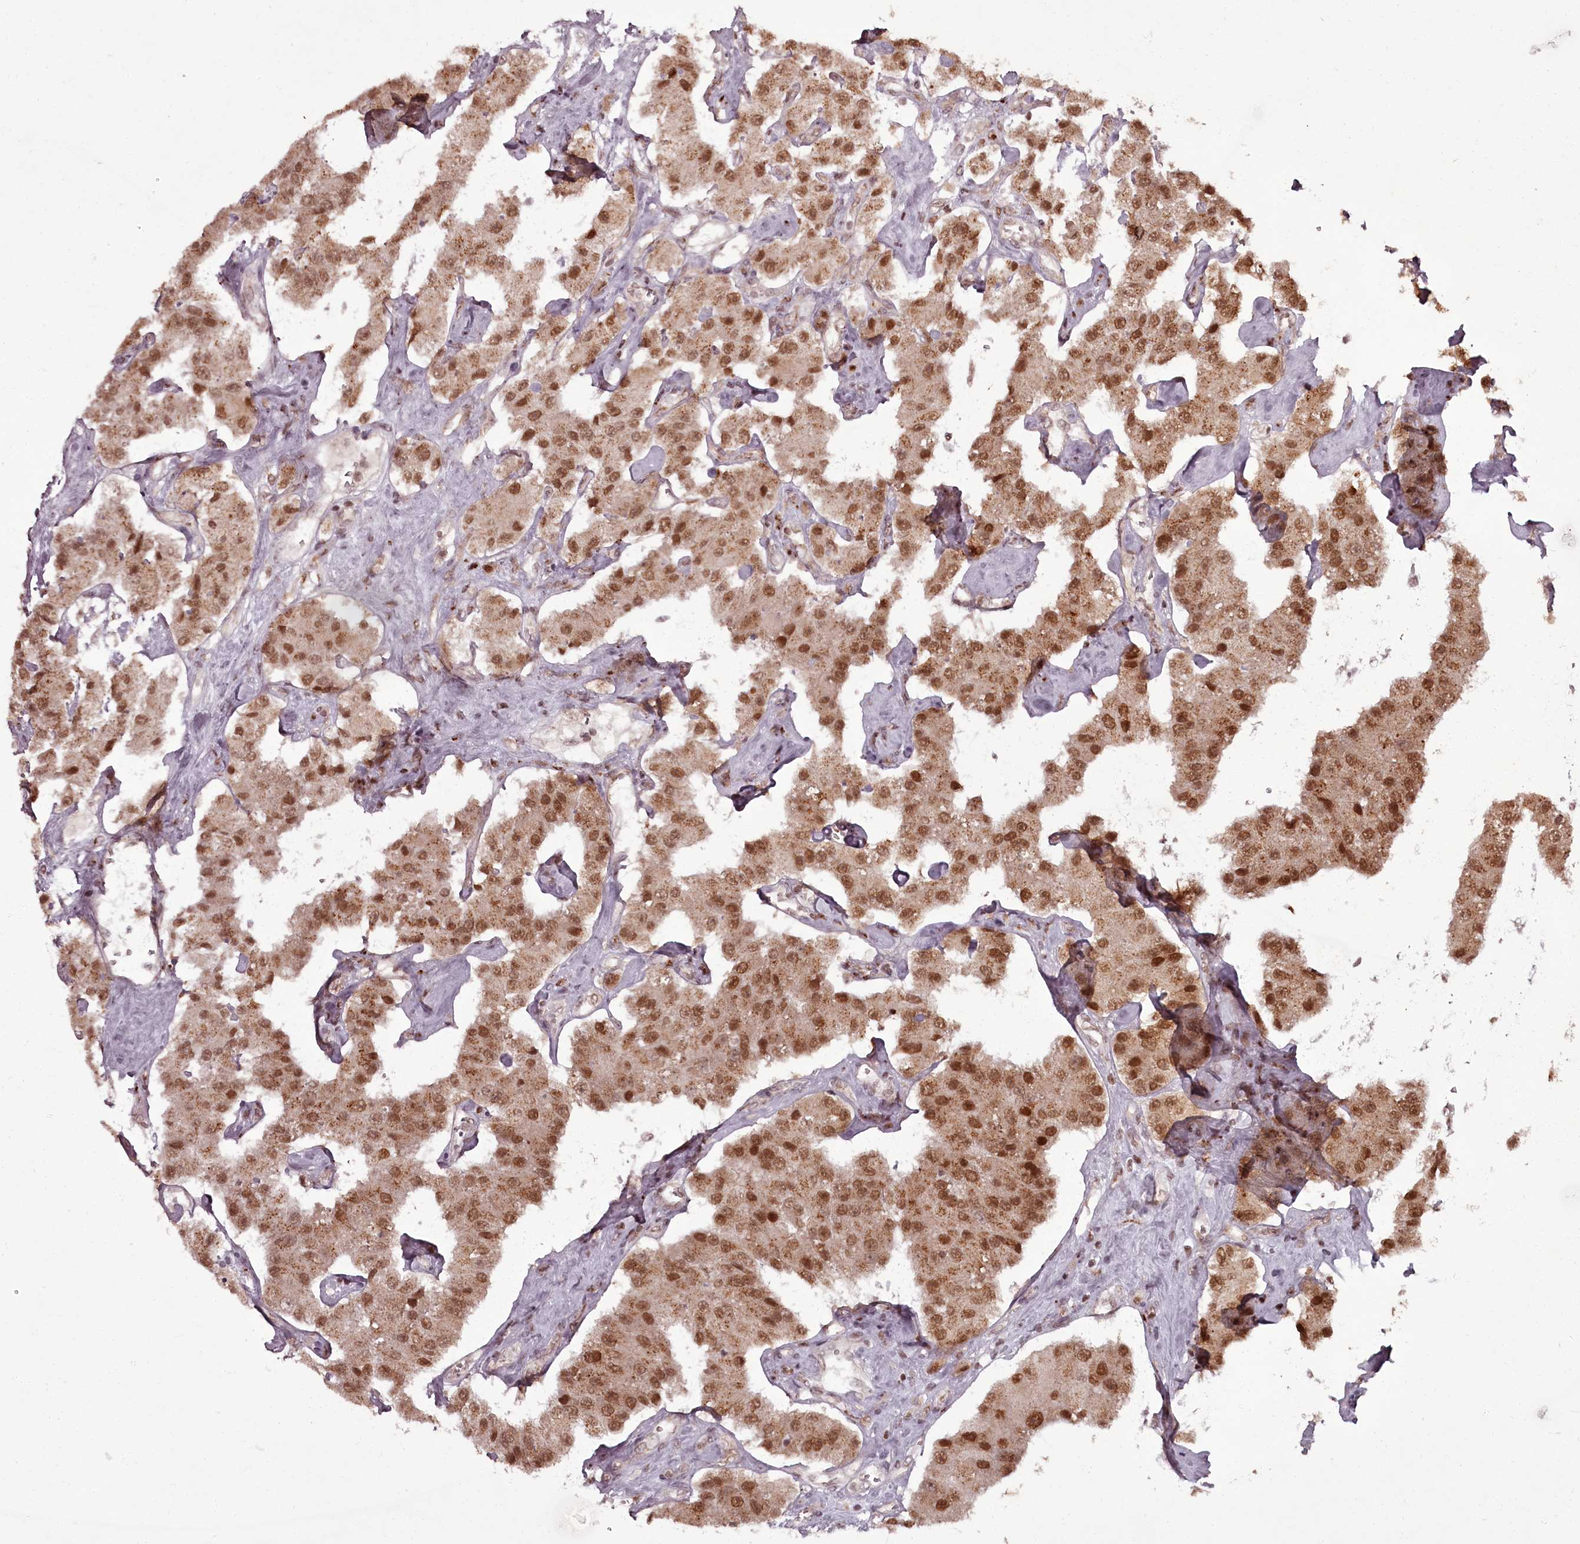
{"staining": {"intensity": "strong", "quantity": ">75%", "location": "cytoplasmic/membranous,nuclear"}, "tissue": "carcinoid", "cell_type": "Tumor cells", "image_type": "cancer", "snomed": [{"axis": "morphology", "description": "Carcinoid, malignant, NOS"}, {"axis": "topography", "description": "Pancreas"}], "caption": "High-magnification brightfield microscopy of malignant carcinoid stained with DAB (brown) and counterstained with hematoxylin (blue). tumor cells exhibit strong cytoplasmic/membranous and nuclear expression is seen in about>75% of cells.", "gene": "CEP83", "patient": {"sex": "male", "age": 41}}